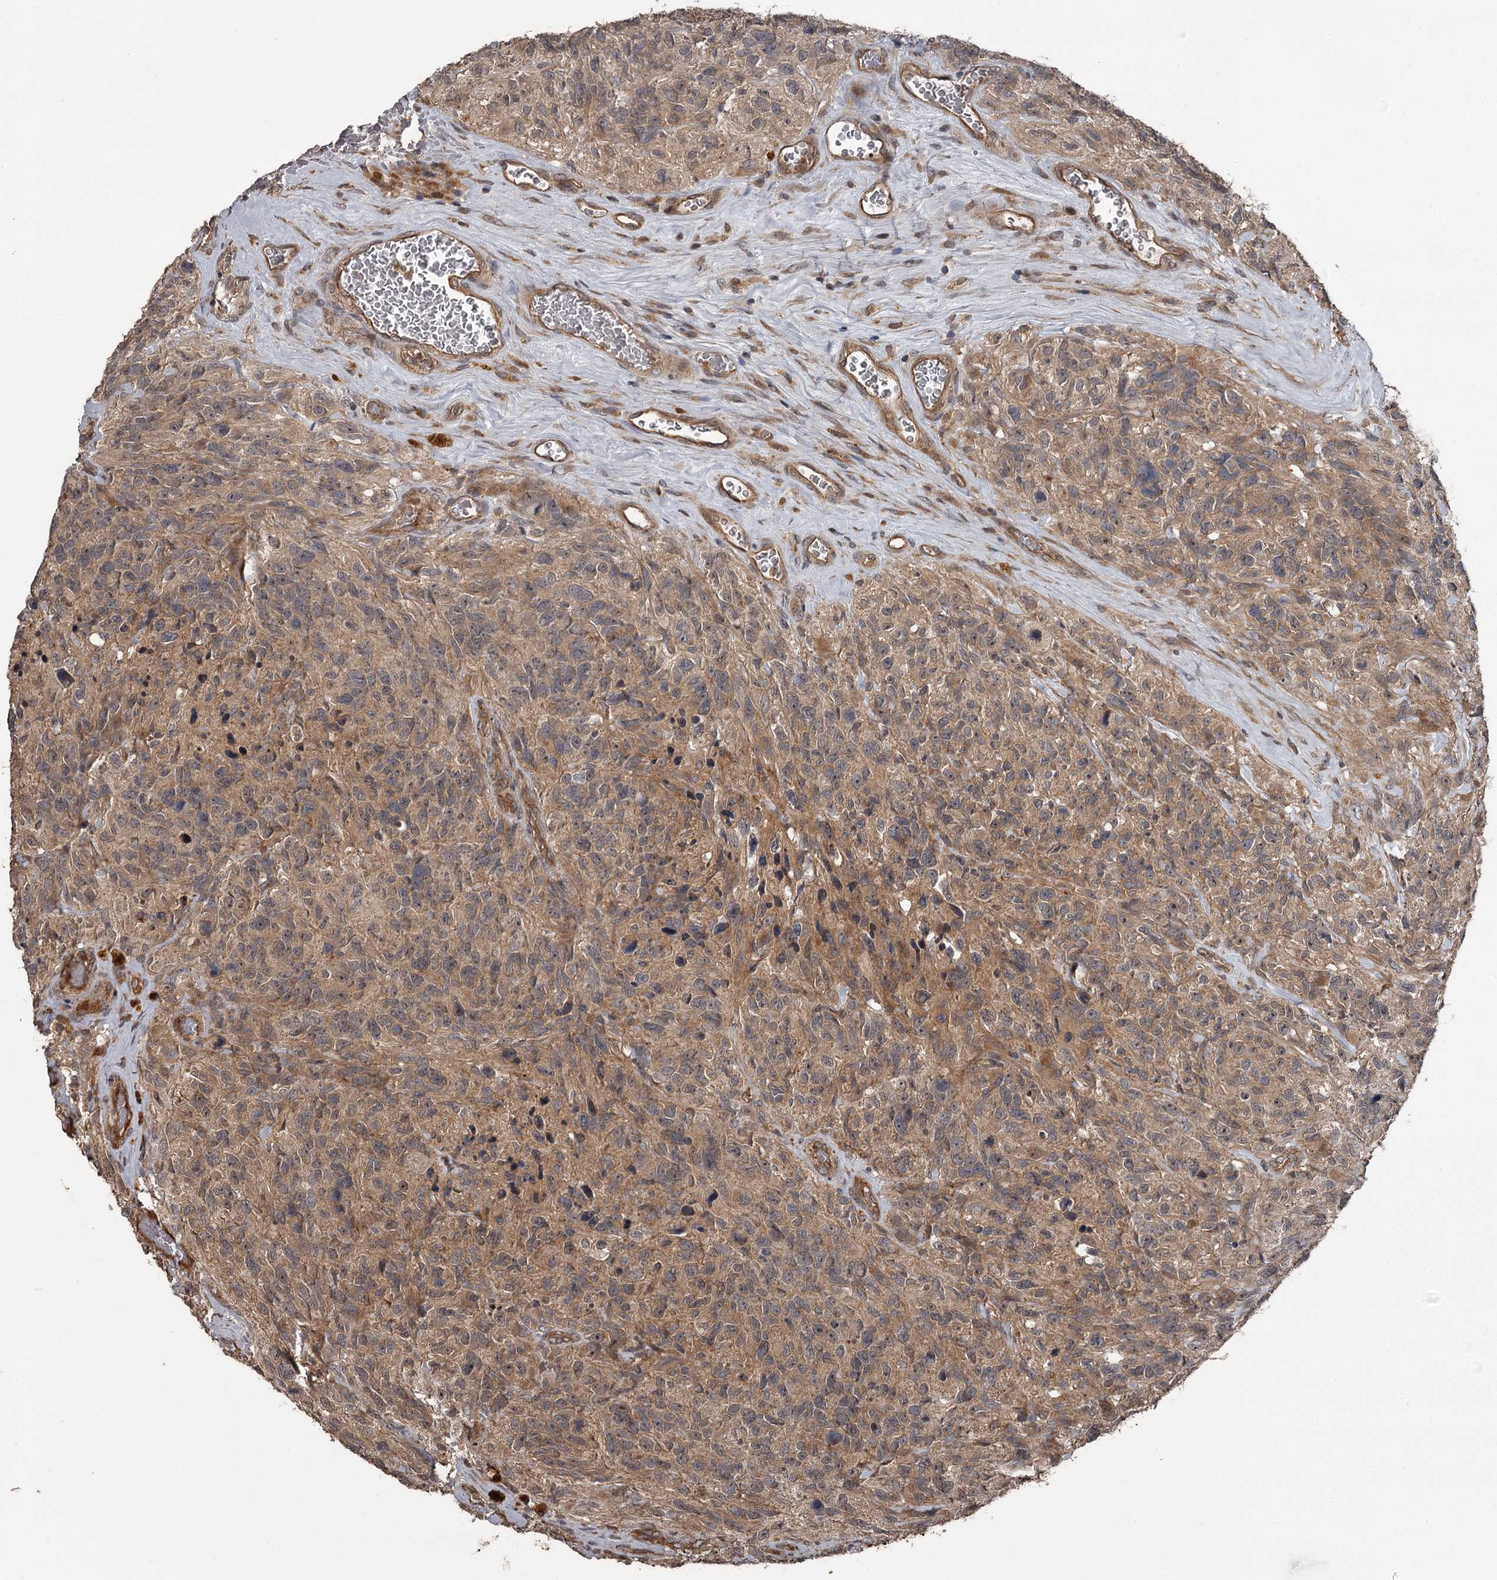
{"staining": {"intensity": "moderate", "quantity": "<25%", "location": "cytoplasmic/membranous"}, "tissue": "glioma", "cell_type": "Tumor cells", "image_type": "cancer", "snomed": [{"axis": "morphology", "description": "Glioma, malignant, High grade"}, {"axis": "topography", "description": "Brain"}], "caption": "An image of malignant high-grade glioma stained for a protein reveals moderate cytoplasmic/membranous brown staining in tumor cells.", "gene": "RAB21", "patient": {"sex": "male", "age": 69}}